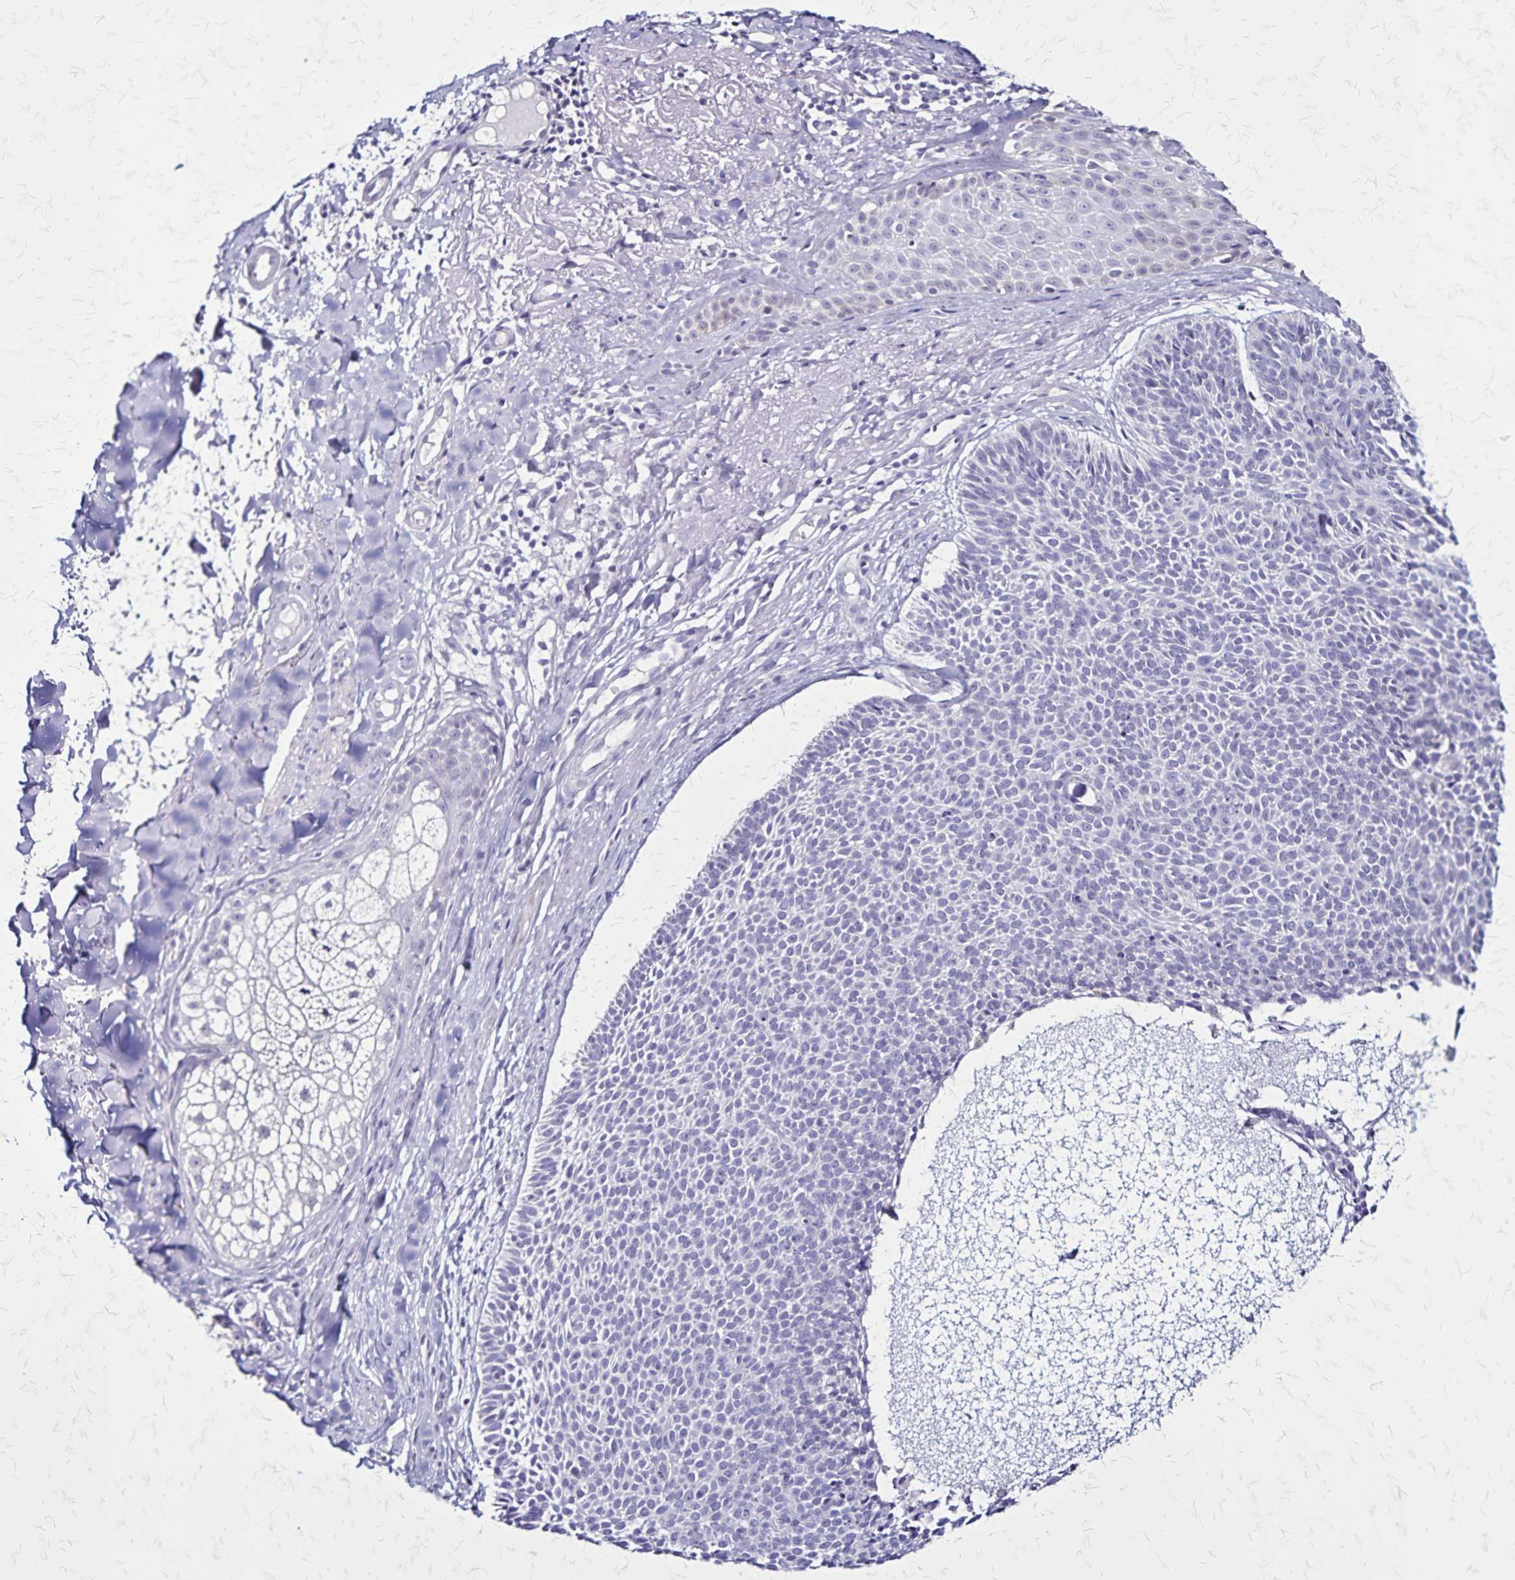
{"staining": {"intensity": "negative", "quantity": "none", "location": "none"}, "tissue": "skin cancer", "cell_type": "Tumor cells", "image_type": "cancer", "snomed": [{"axis": "morphology", "description": "Basal cell carcinoma"}, {"axis": "topography", "description": "Skin"}], "caption": "This is an IHC micrograph of skin cancer. There is no positivity in tumor cells.", "gene": "PLXNA4", "patient": {"sex": "male", "age": 82}}